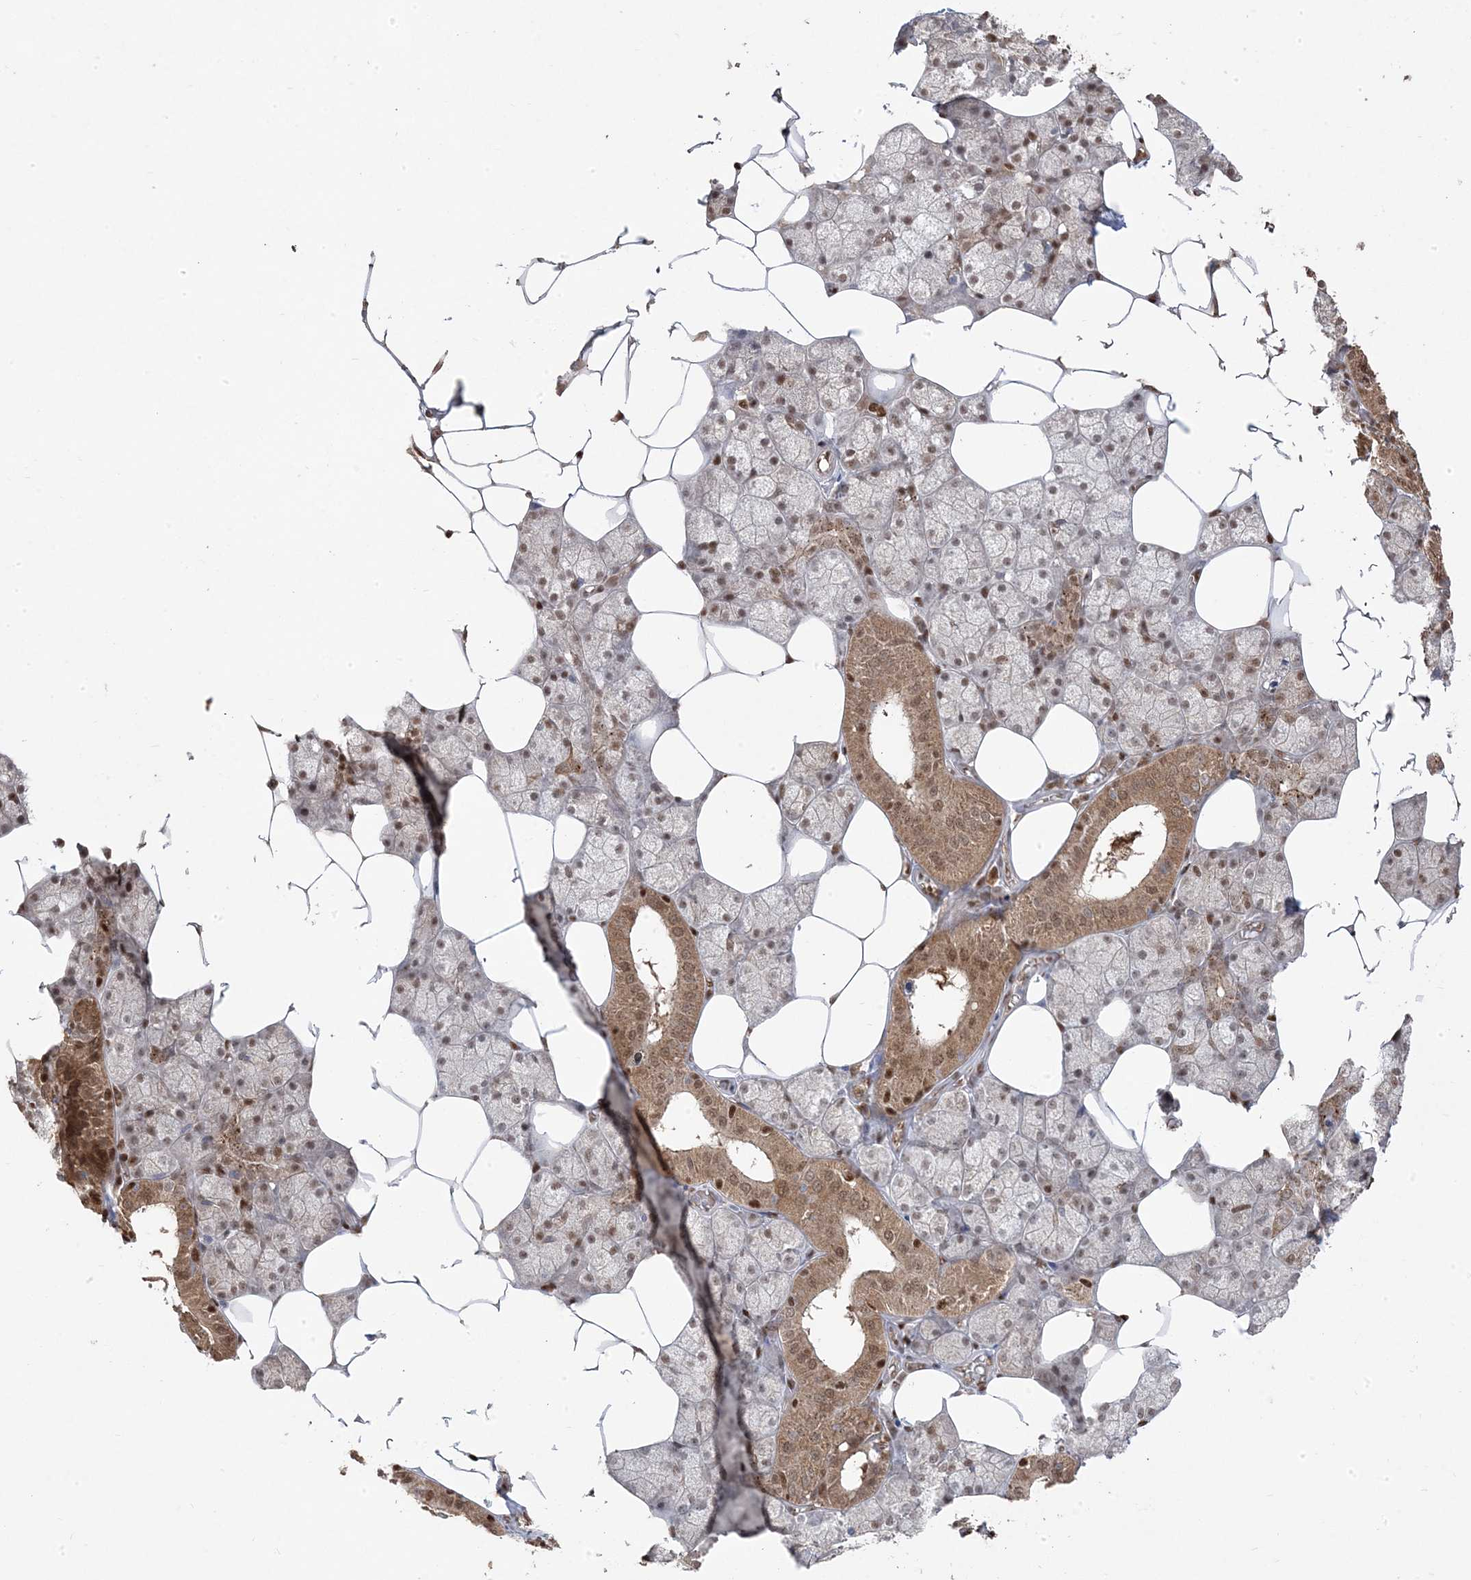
{"staining": {"intensity": "moderate", "quantity": "25%-75%", "location": "cytoplasmic/membranous,nuclear"}, "tissue": "salivary gland", "cell_type": "Glandular cells", "image_type": "normal", "snomed": [{"axis": "morphology", "description": "Normal tissue, NOS"}, {"axis": "topography", "description": "Salivary gland"}], "caption": "Immunohistochemistry (IHC) histopathology image of normal salivary gland stained for a protein (brown), which reveals medium levels of moderate cytoplasmic/membranous,nuclear positivity in approximately 25%-75% of glandular cells.", "gene": "PPOX", "patient": {"sex": "male", "age": 62}}